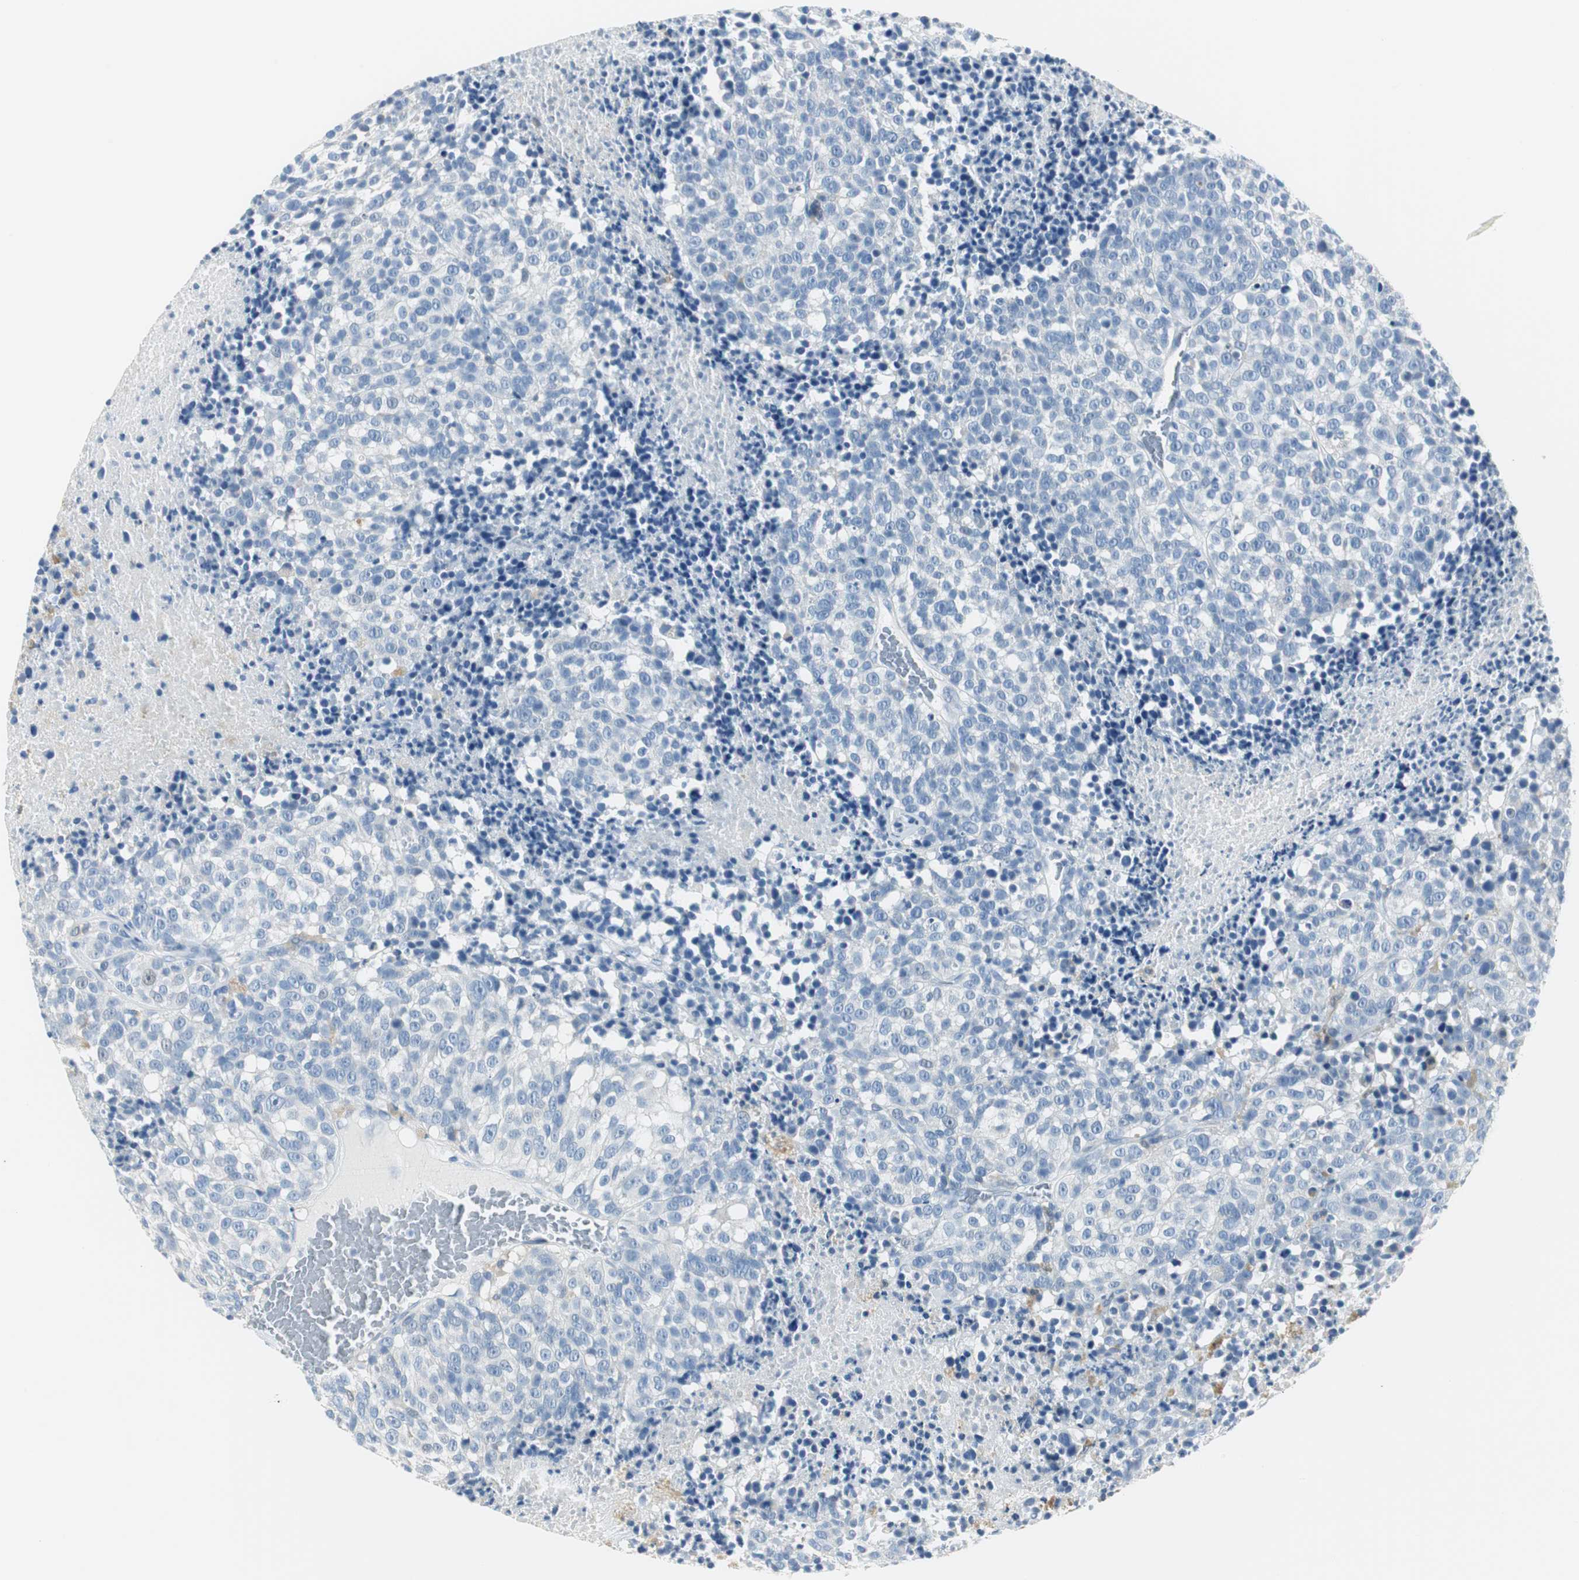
{"staining": {"intensity": "negative", "quantity": "none", "location": "none"}, "tissue": "melanoma", "cell_type": "Tumor cells", "image_type": "cancer", "snomed": [{"axis": "morphology", "description": "Malignant melanoma, Metastatic site"}, {"axis": "topography", "description": "Cerebral cortex"}], "caption": "This is a photomicrograph of immunohistochemistry staining of malignant melanoma (metastatic site), which shows no expression in tumor cells.", "gene": "FBP1", "patient": {"sex": "female", "age": 52}}